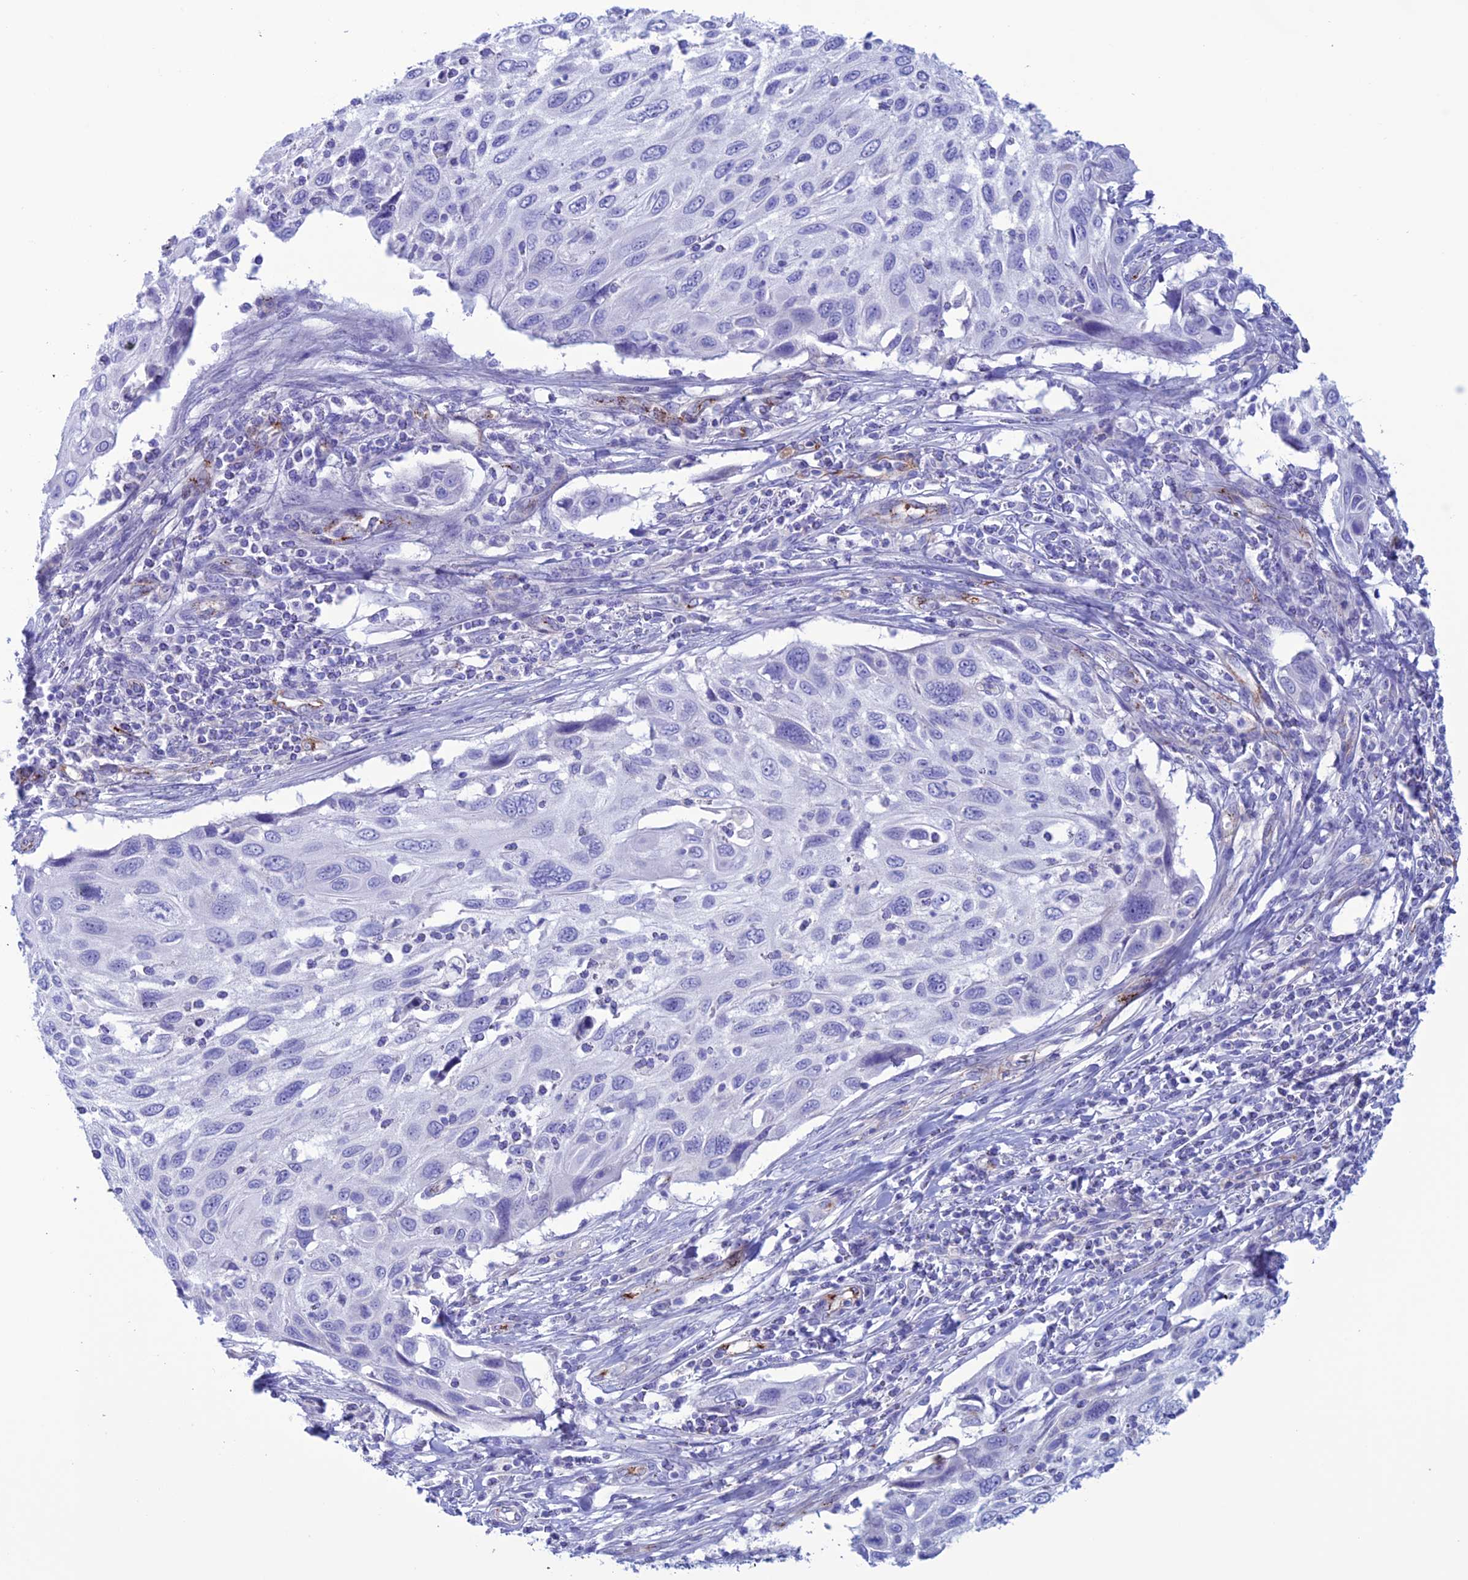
{"staining": {"intensity": "negative", "quantity": "none", "location": "none"}, "tissue": "cervical cancer", "cell_type": "Tumor cells", "image_type": "cancer", "snomed": [{"axis": "morphology", "description": "Squamous cell carcinoma, NOS"}, {"axis": "topography", "description": "Cervix"}], "caption": "This is a photomicrograph of immunohistochemistry staining of squamous cell carcinoma (cervical), which shows no expression in tumor cells.", "gene": "CDC42EP5", "patient": {"sex": "female", "age": 70}}